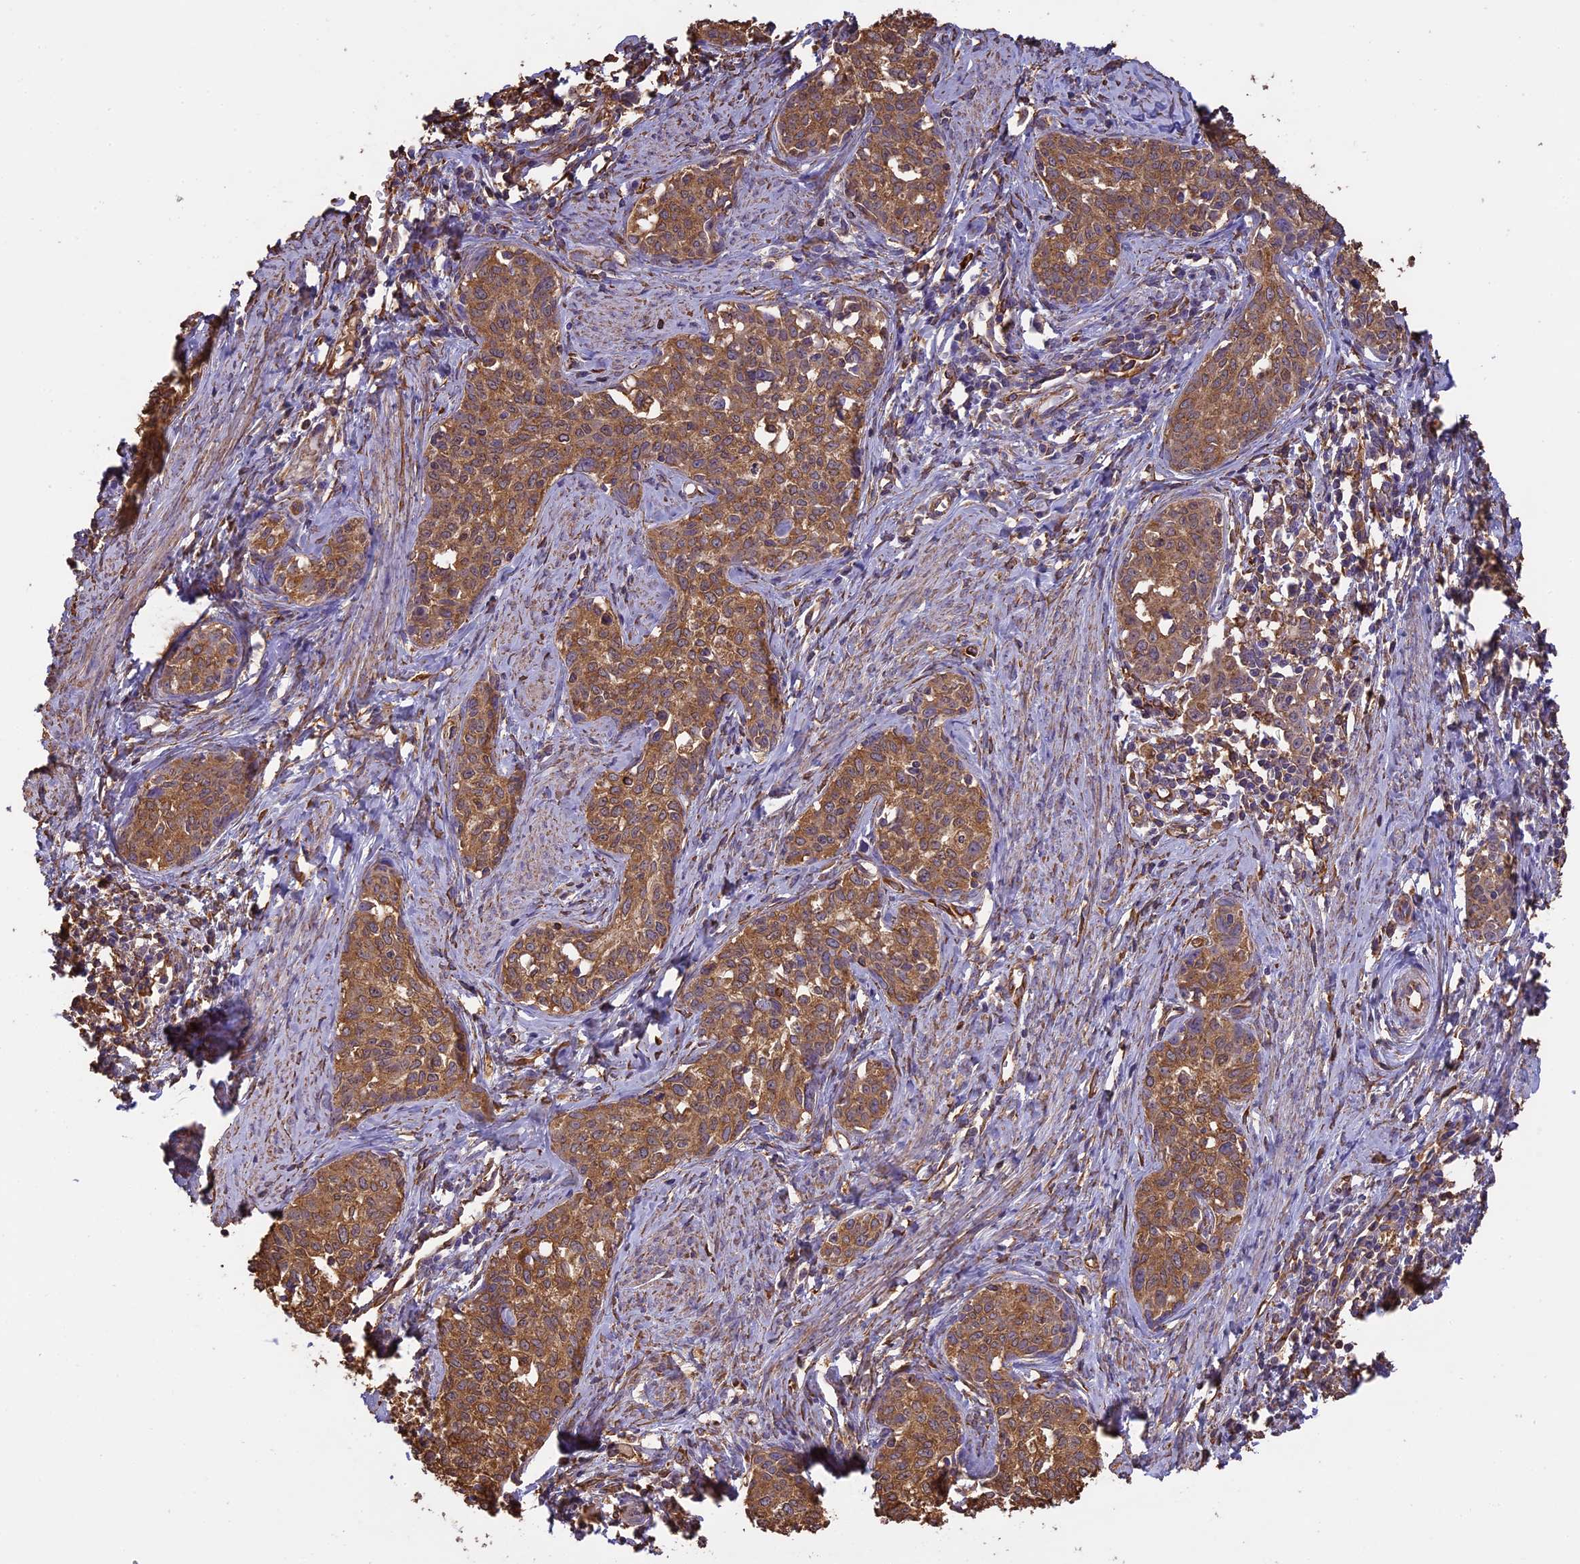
{"staining": {"intensity": "moderate", "quantity": ">75%", "location": "cytoplasmic/membranous"}, "tissue": "cervical cancer", "cell_type": "Tumor cells", "image_type": "cancer", "snomed": [{"axis": "morphology", "description": "Squamous cell carcinoma, NOS"}, {"axis": "topography", "description": "Cervix"}], "caption": "High-power microscopy captured an IHC micrograph of squamous cell carcinoma (cervical), revealing moderate cytoplasmic/membranous staining in about >75% of tumor cells.", "gene": "ARHGAP19", "patient": {"sex": "female", "age": 52}}